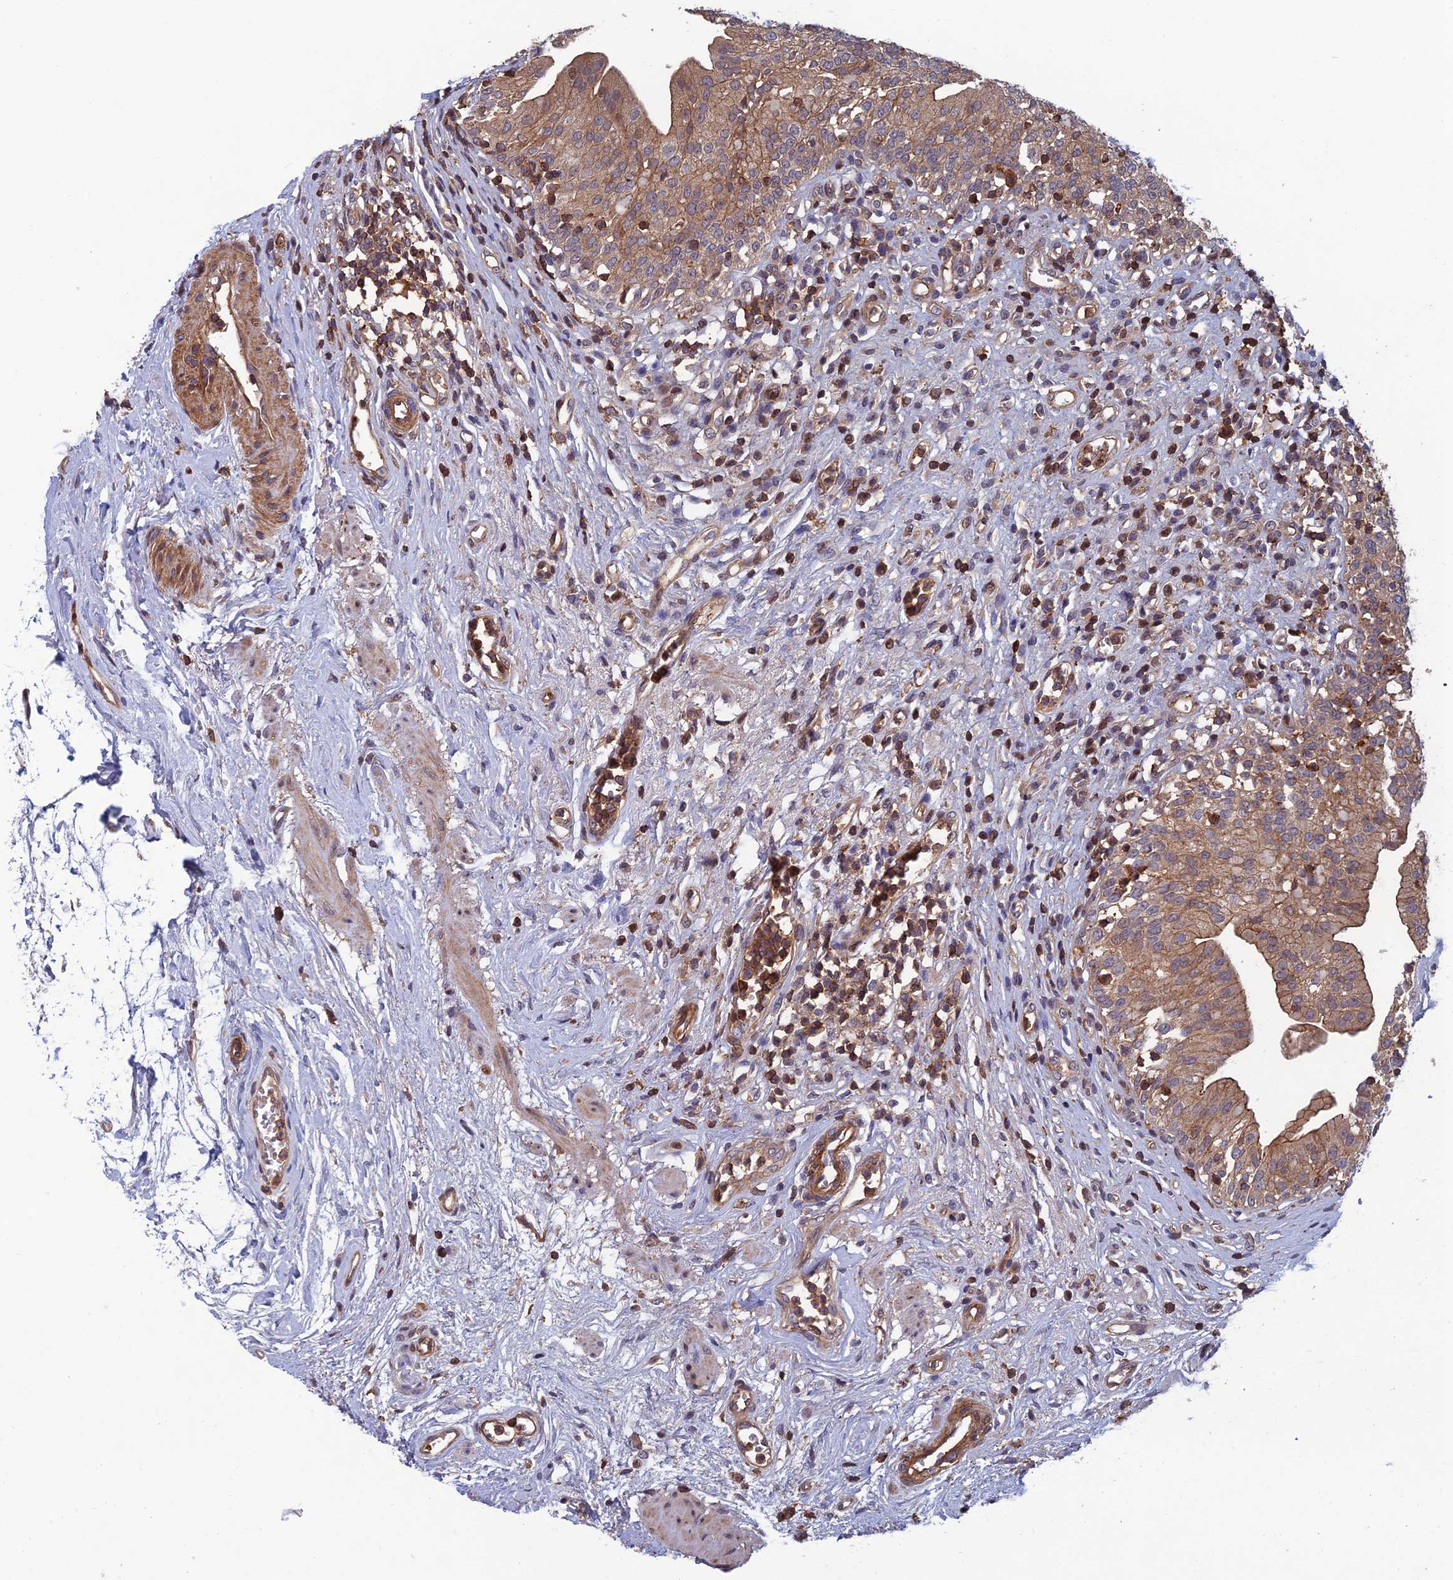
{"staining": {"intensity": "moderate", "quantity": ">75%", "location": "cytoplasmic/membranous"}, "tissue": "urinary bladder", "cell_type": "Urothelial cells", "image_type": "normal", "snomed": [{"axis": "morphology", "description": "Normal tissue, NOS"}, {"axis": "morphology", "description": "Inflammation, NOS"}, {"axis": "topography", "description": "Urinary bladder"}], "caption": "Immunohistochemical staining of unremarkable human urinary bladder displays moderate cytoplasmic/membranous protein staining in approximately >75% of urothelial cells.", "gene": "C15orf62", "patient": {"sex": "male", "age": 63}}